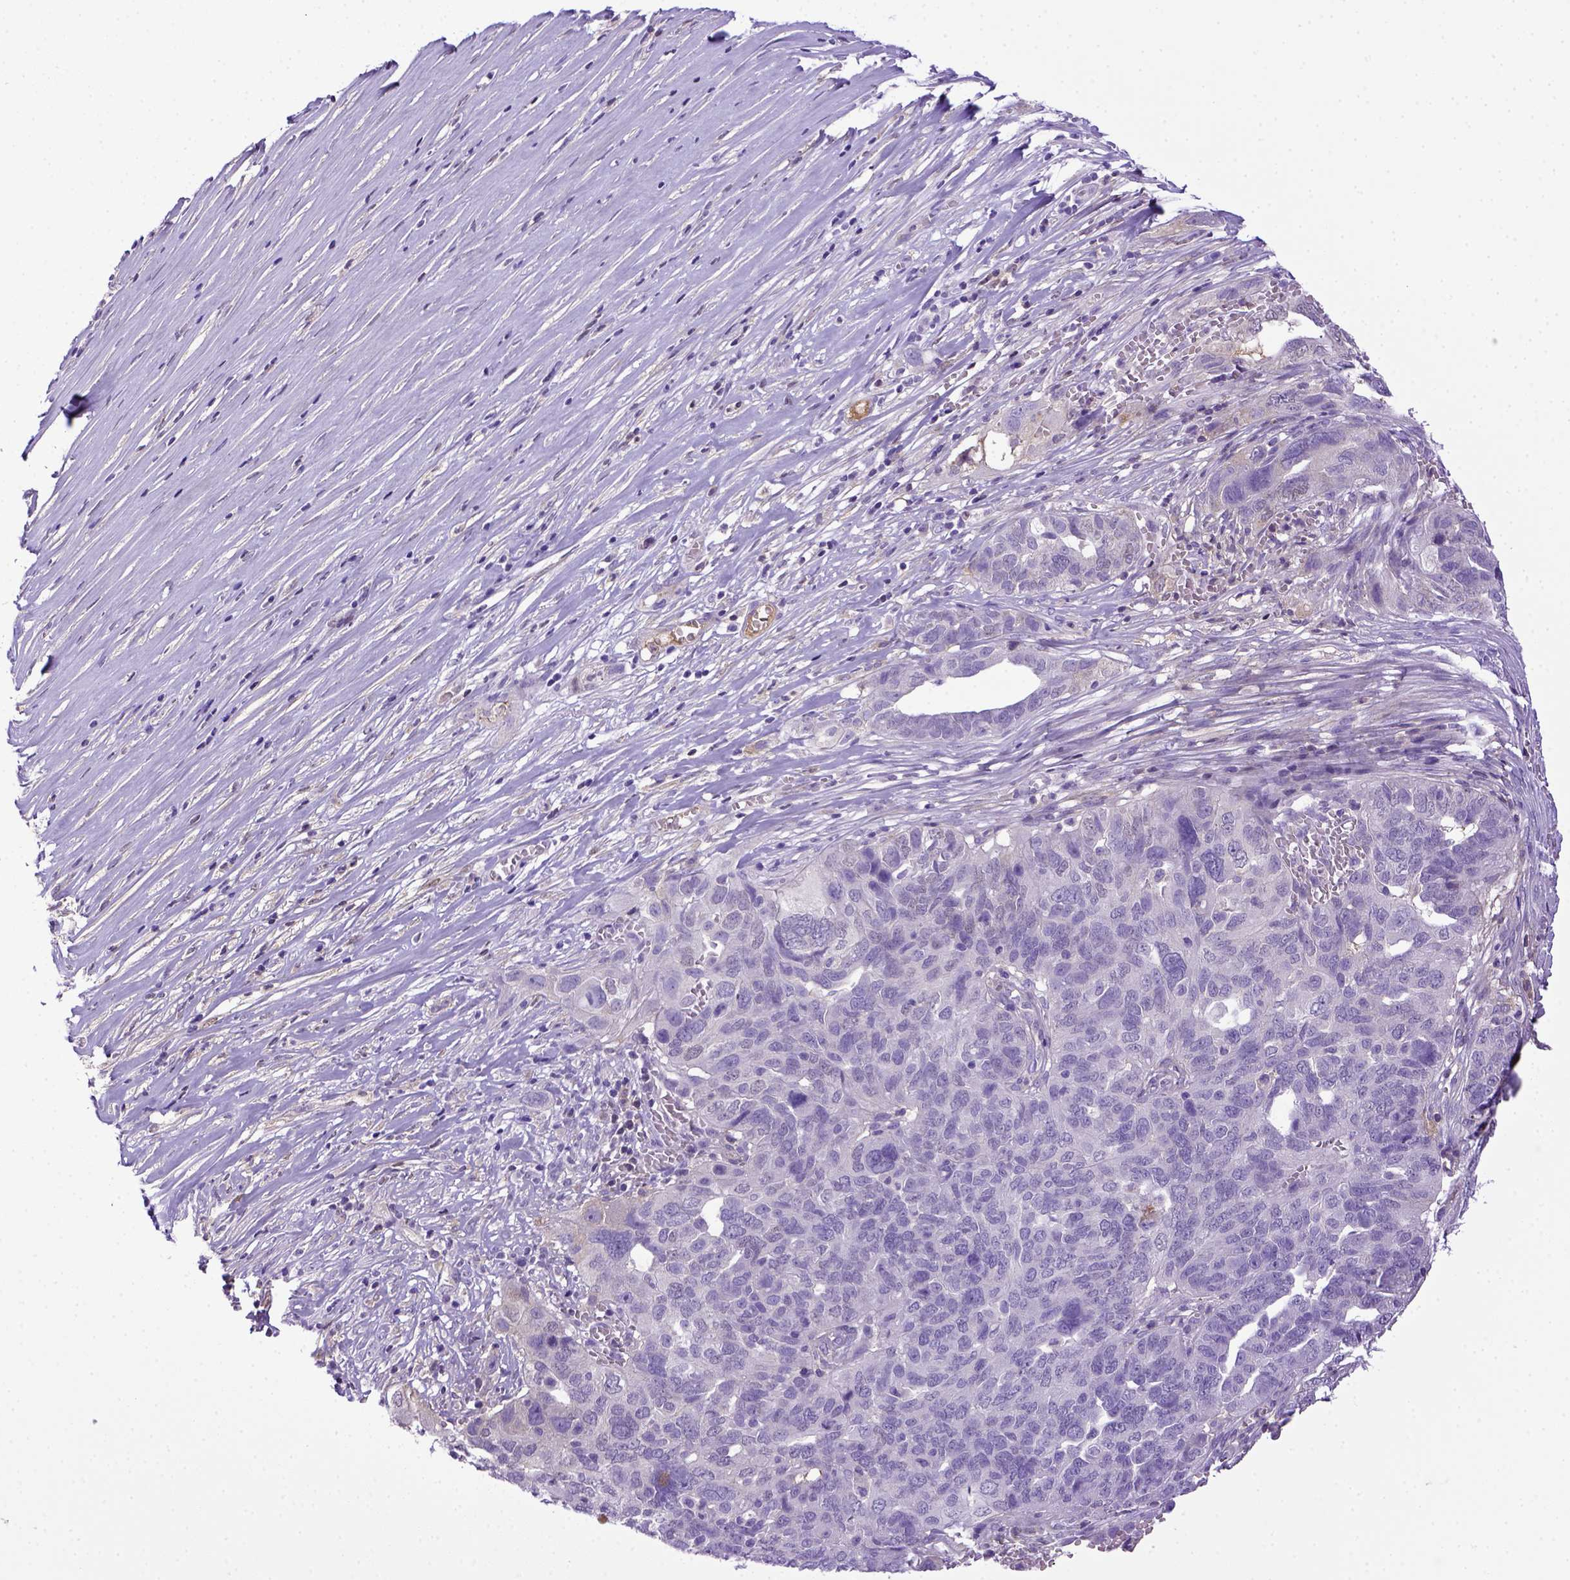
{"staining": {"intensity": "negative", "quantity": "none", "location": "none"}, "tissue": "ovarian cancer", "cell_type": "Tumor cells", "image_type": "cancer", "snomed": [{"axis": "morphology", "description": "Carcinoma, endometroid"}, {"axis": "topography", "description": "Soft tissue"}, {"axis": "topography", "description": "Ovary"}], "caption": "The immunohistochemistry image has no significant staining in tumor cells of ovarian cancer (endometroid carcinoma) tissue.", "gene": "ITIH4", "patient": {"sex": "female", "age": 52}}